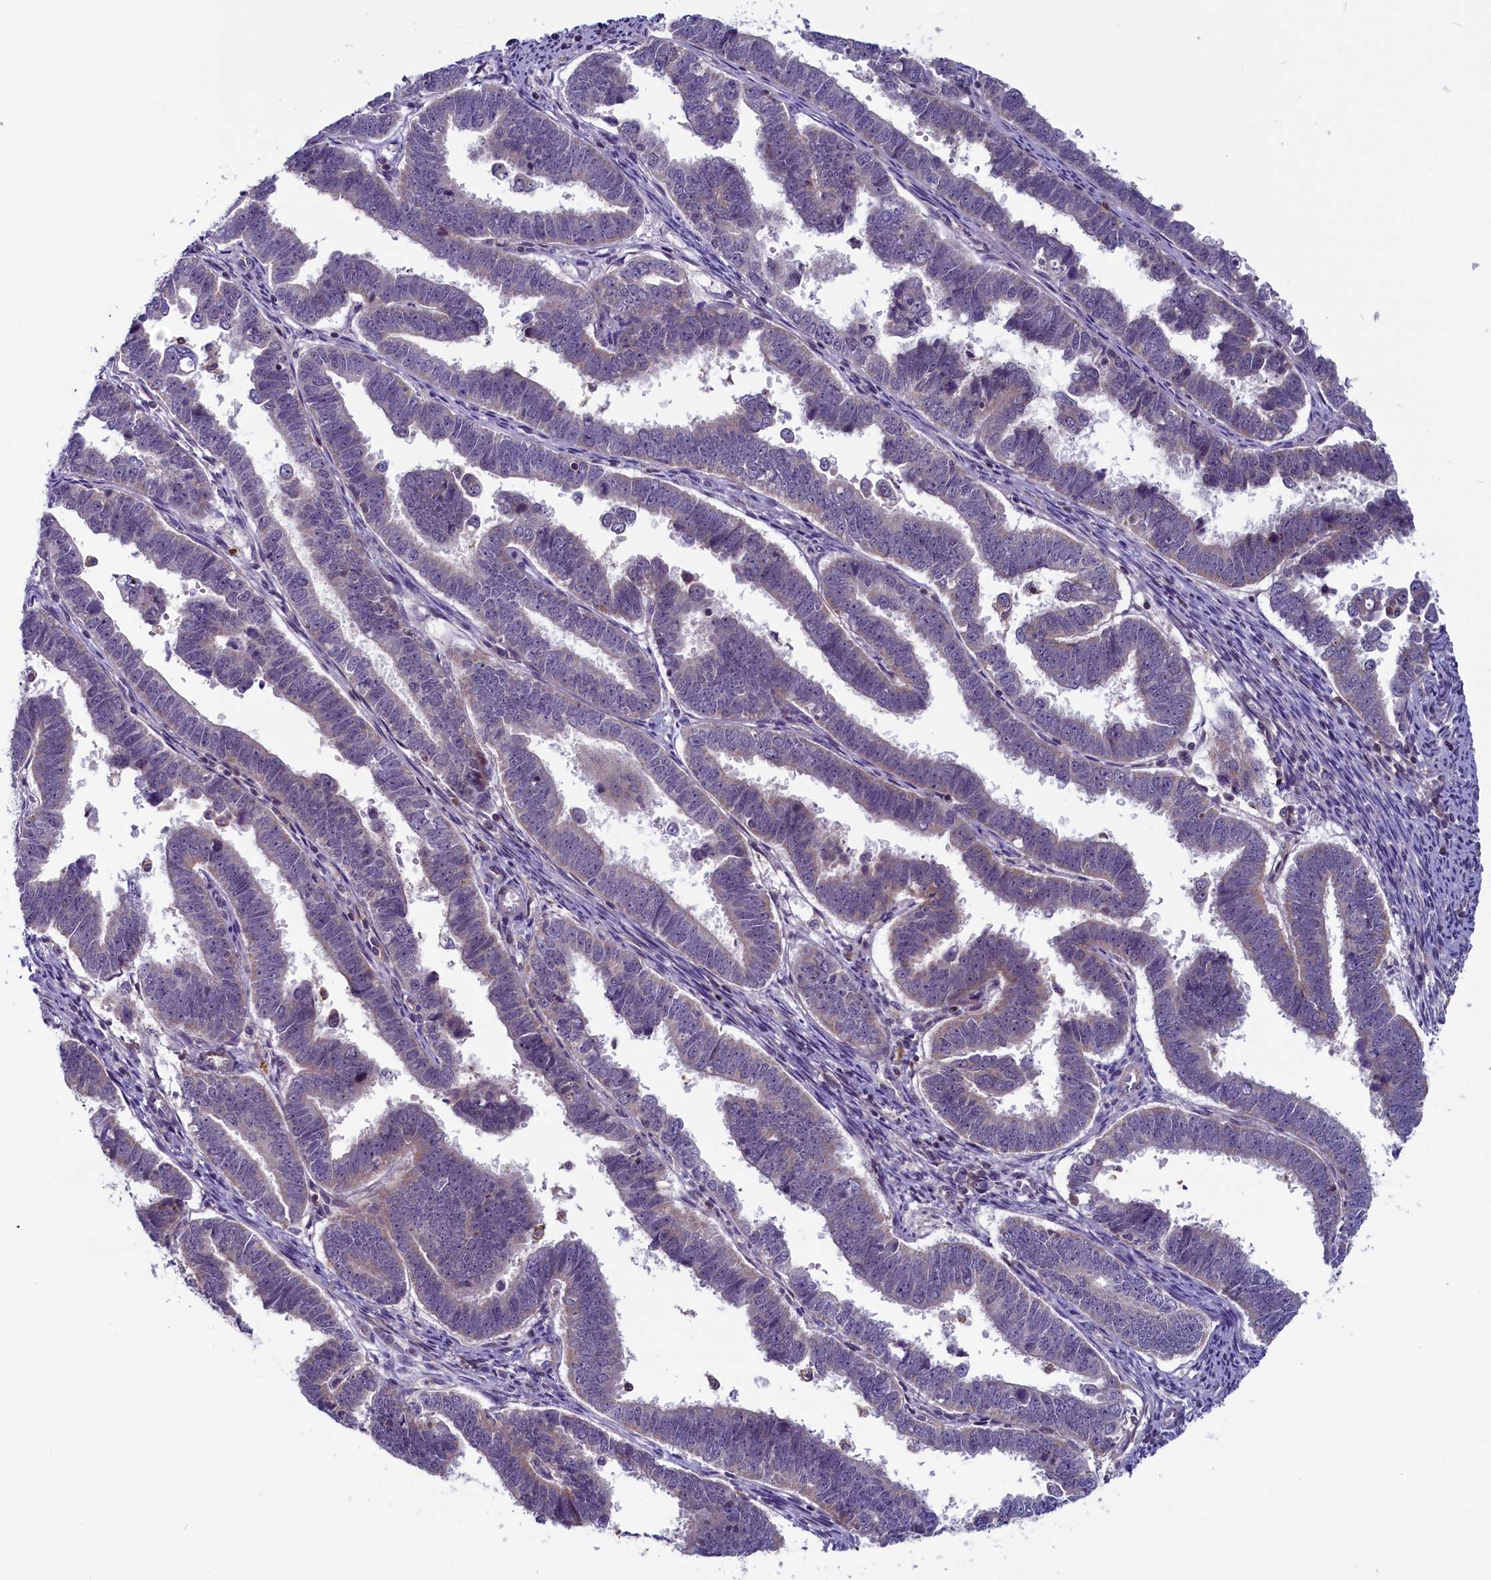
{"staining": {"intensity": "negative", "quantity": "none", "location": "none"}, "tissue": "endometrial cancer", "cell_type": "Tumor cells", "image_type": "cancer", "snomed": [{"axis": "morphology", "description": "Adenocarcinoma, NOS"}, {"axis": "topography", "description": "Endometrium"}], "caption": "Immunohistochemistry (IHC) photomicrograph of neoplastic tissue: adenocarcinoma (endometrial) stained with DAB (3,3'-diaminobenzidine) reveals no significant protein positivity in tumor cells.", "gene": "CIAPIN1", "patient": {"sex": "female", "age": 75}}